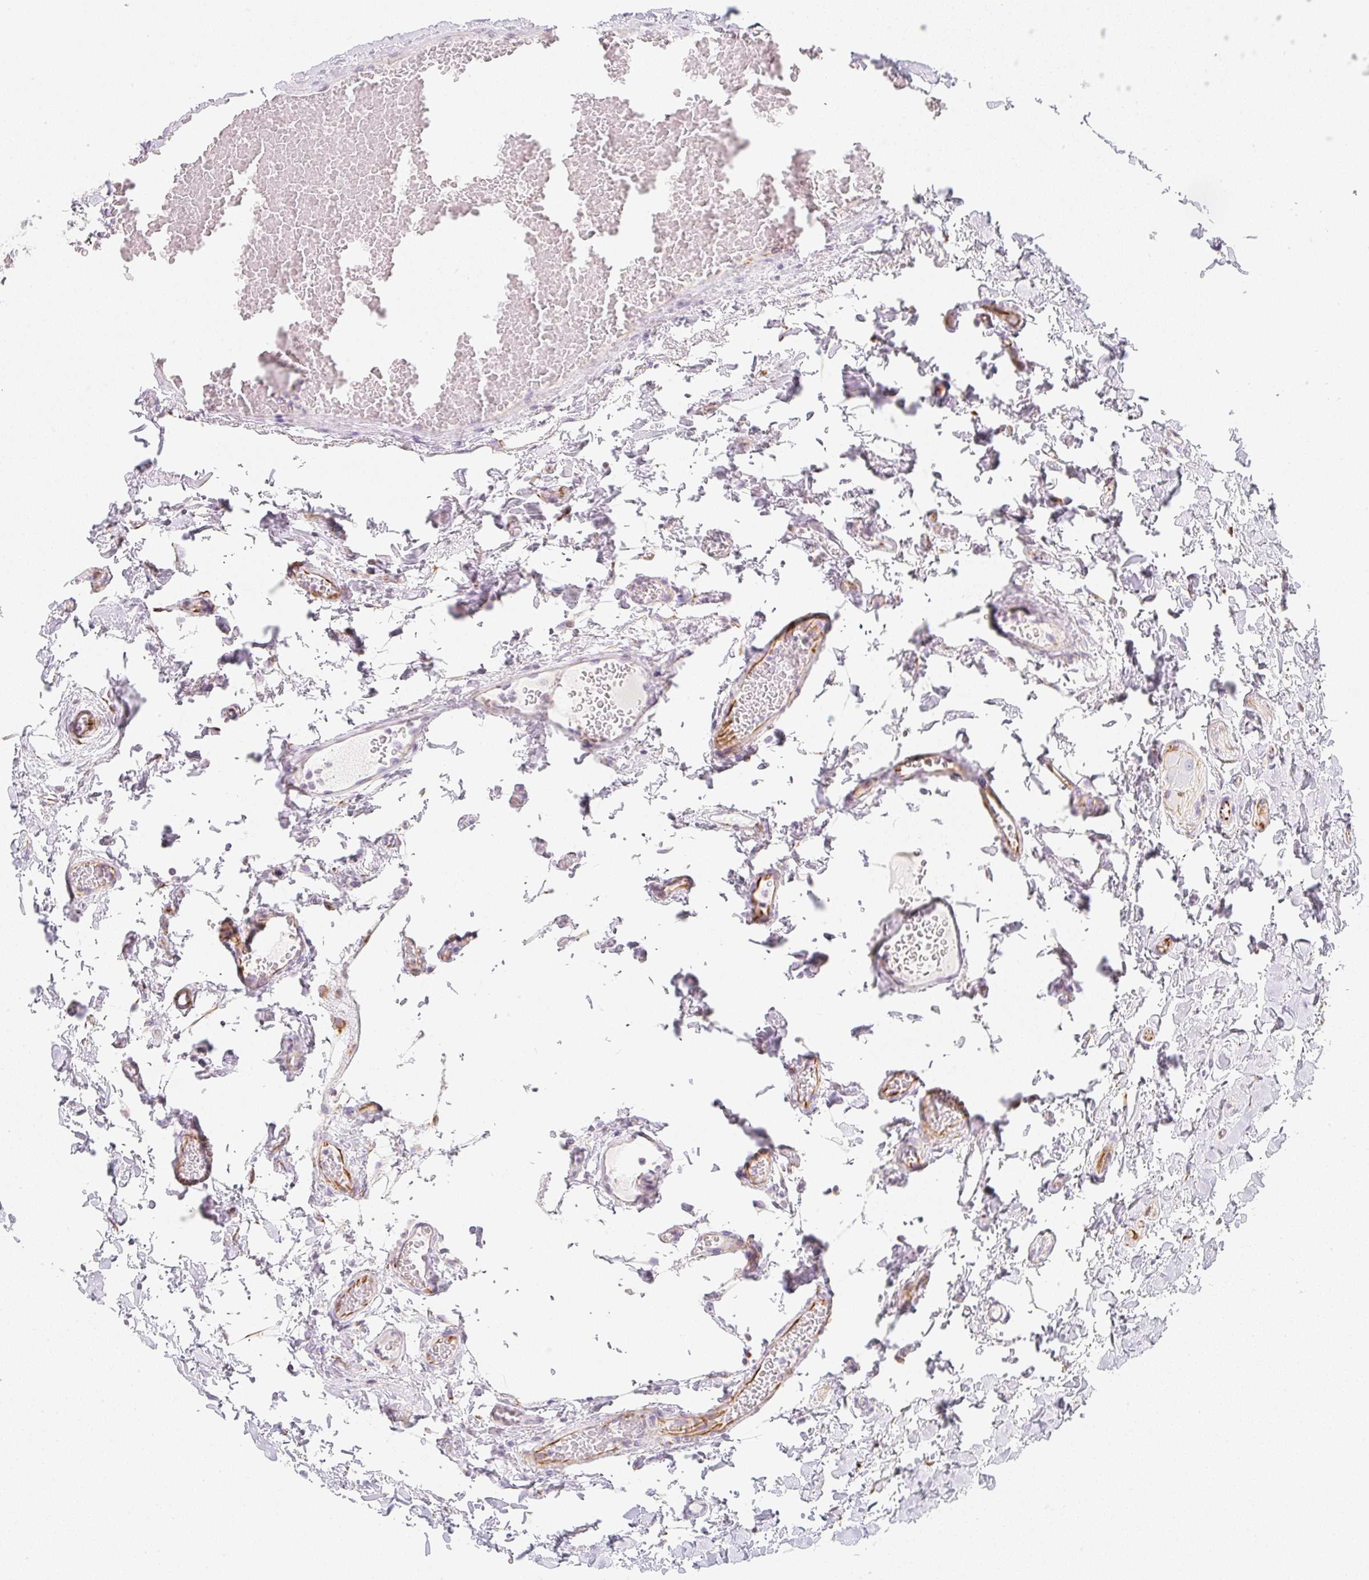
{"staining": {"intensity": "moderate", "quantity": "25%-75%", "location": "cytoplasmic/membranous"}, "tissue": "colon", "cell_type": "Endothelial cells", "image_type": "normal", "snomed": [{"axis": "morphology", "description": "Normal tissue, NOS"}, {"axis": "topography", "description": "Colon"}], "caption": "The immunohistochemical stain highlights moderate cytoplasmic/membranous expression in endothelial cells of unremarkable colon.", "gene": "ZNF689", "patient": {"sex": "male", "age": 84}}